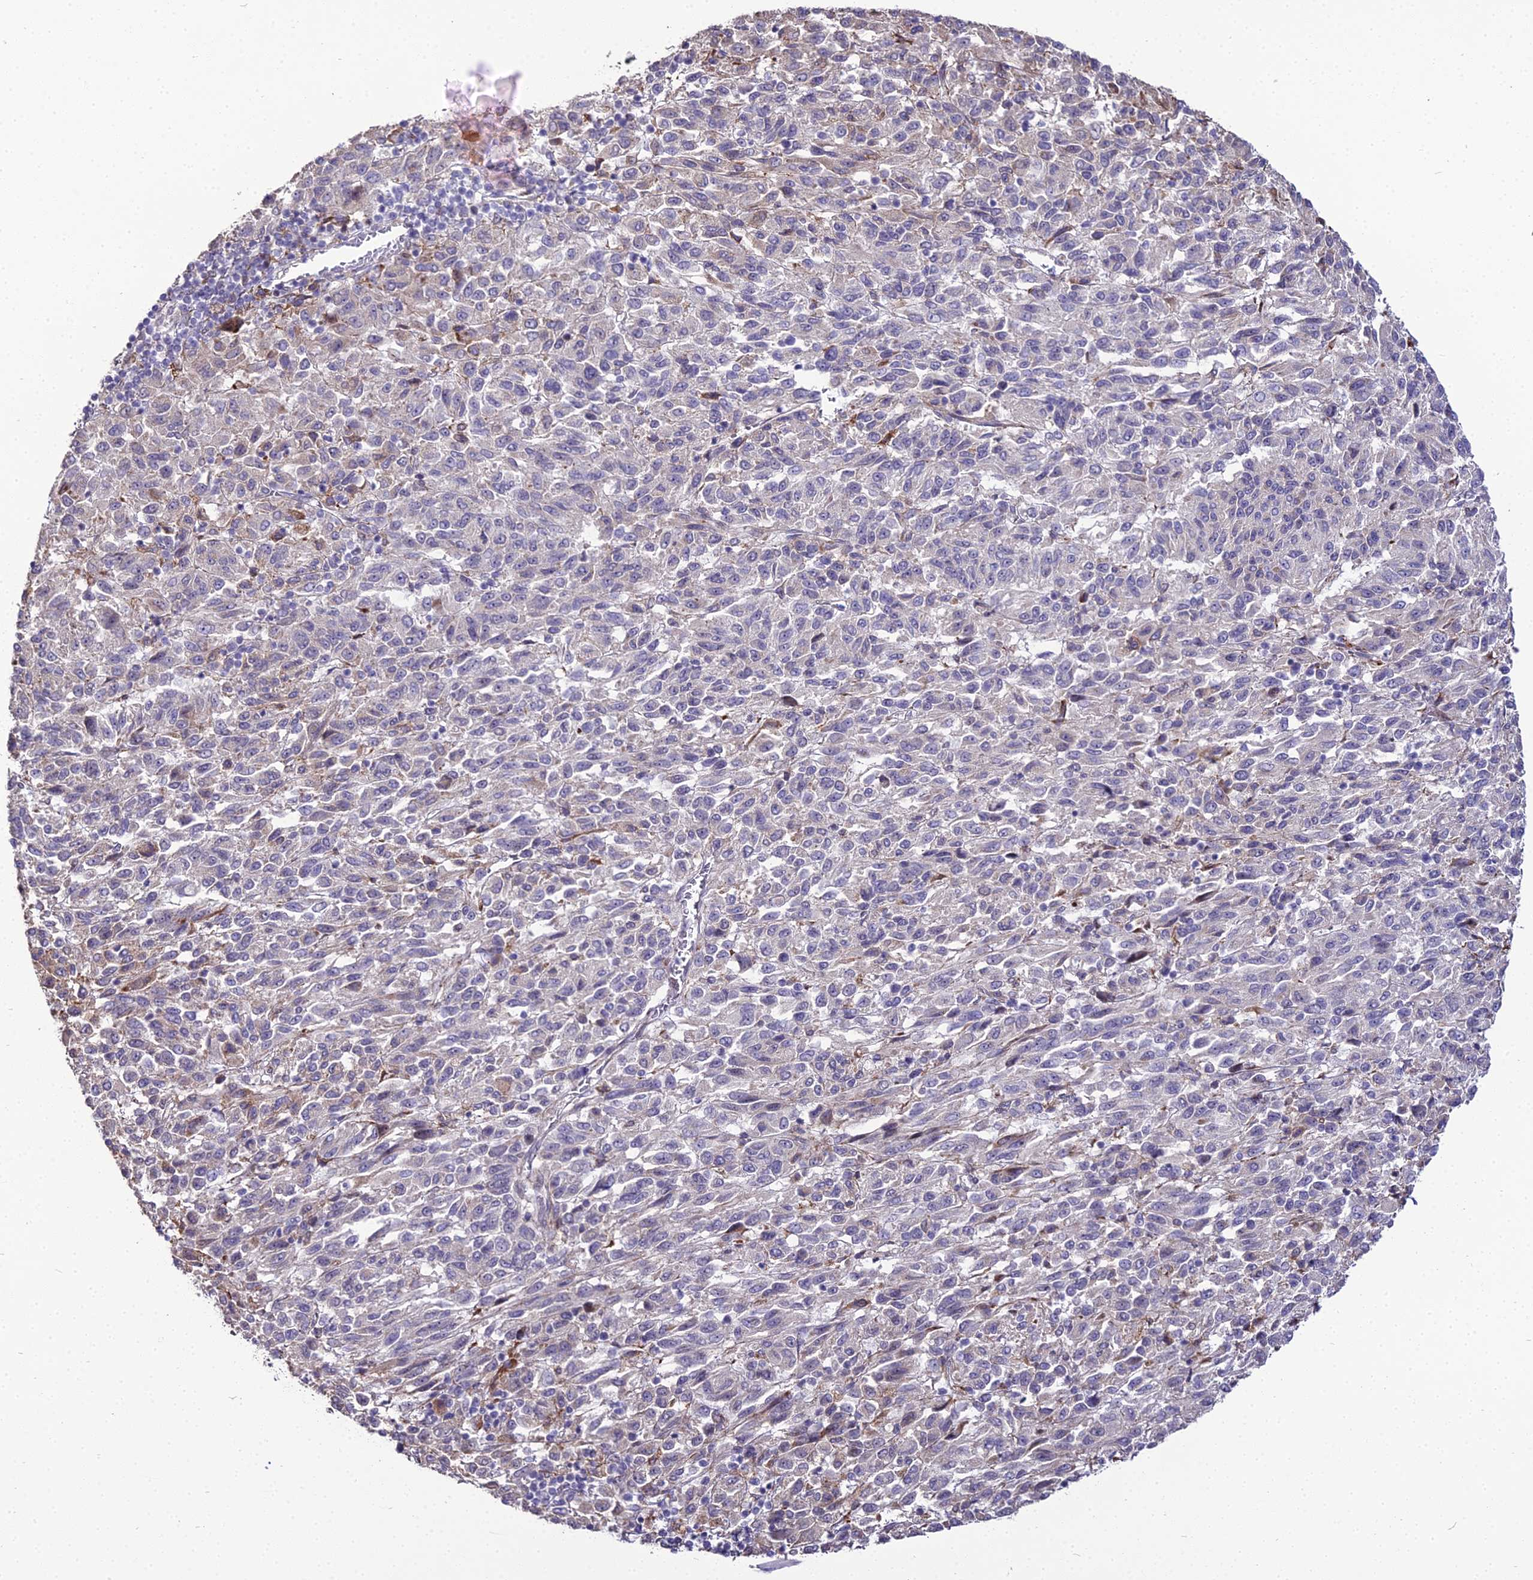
{"staining": {"intensity": "negative", "quantity": "none", "location": "none"}, "tissue": "melanoma", "cell_type": "Tumor cells", "image_type": "cancer", "snomed": [{"axis": "morphology", "description": "Malignant melanoma, Metastatic site"}, {"axis": "topography", "description": "Lung"}], "caption": "DAB immunohistochemical staining of human melanoma shows no significant positivity in tumor cells.", "gene": "TROAP", "patient": {"sex": "male", "age": 64}}